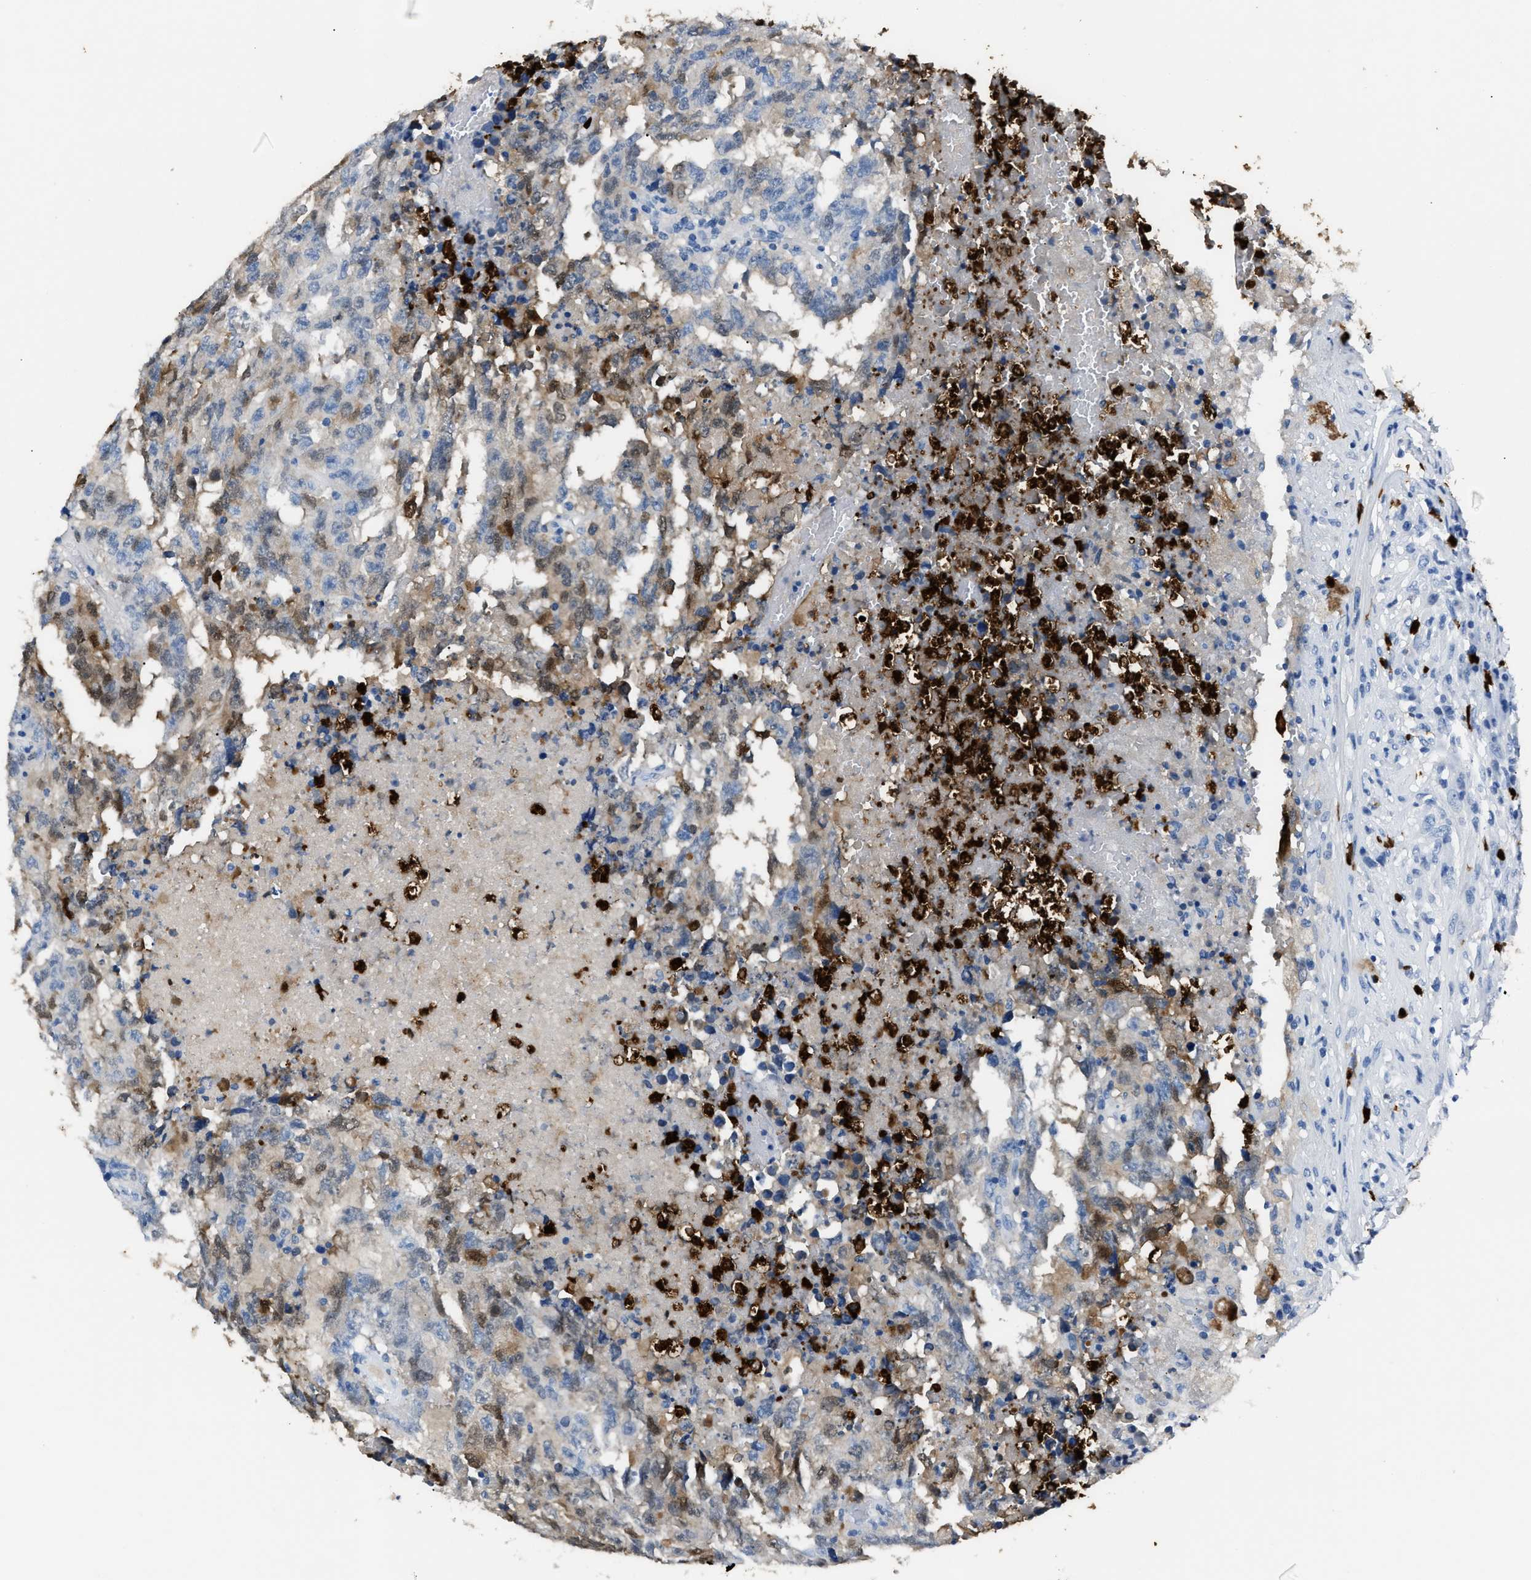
{"staining": {"intensity": "weak", "quantity": "25%-75%", "location": "cytoplasmic/membranous,nuclear"}, "tissue": "testis cancer", "cell_type": "Tumor cells", "image_type": "cancer", "snomed": [{"axis": "morphology", "description": "Necrosis, NOS"}, {"axis": "morphology", "description": "Carcinoma, Embryonal, NOS"}, {"axis": "topography", "description": "Testis"}], "caption": "The immunohistochemical stain labels weak cytoplasmic/membranous and nuclear staining in tumor cells of embryonal carcinoma (testis) tissue.", "gene": "S100P", "patient": {"sex": "male", "age": 19}}